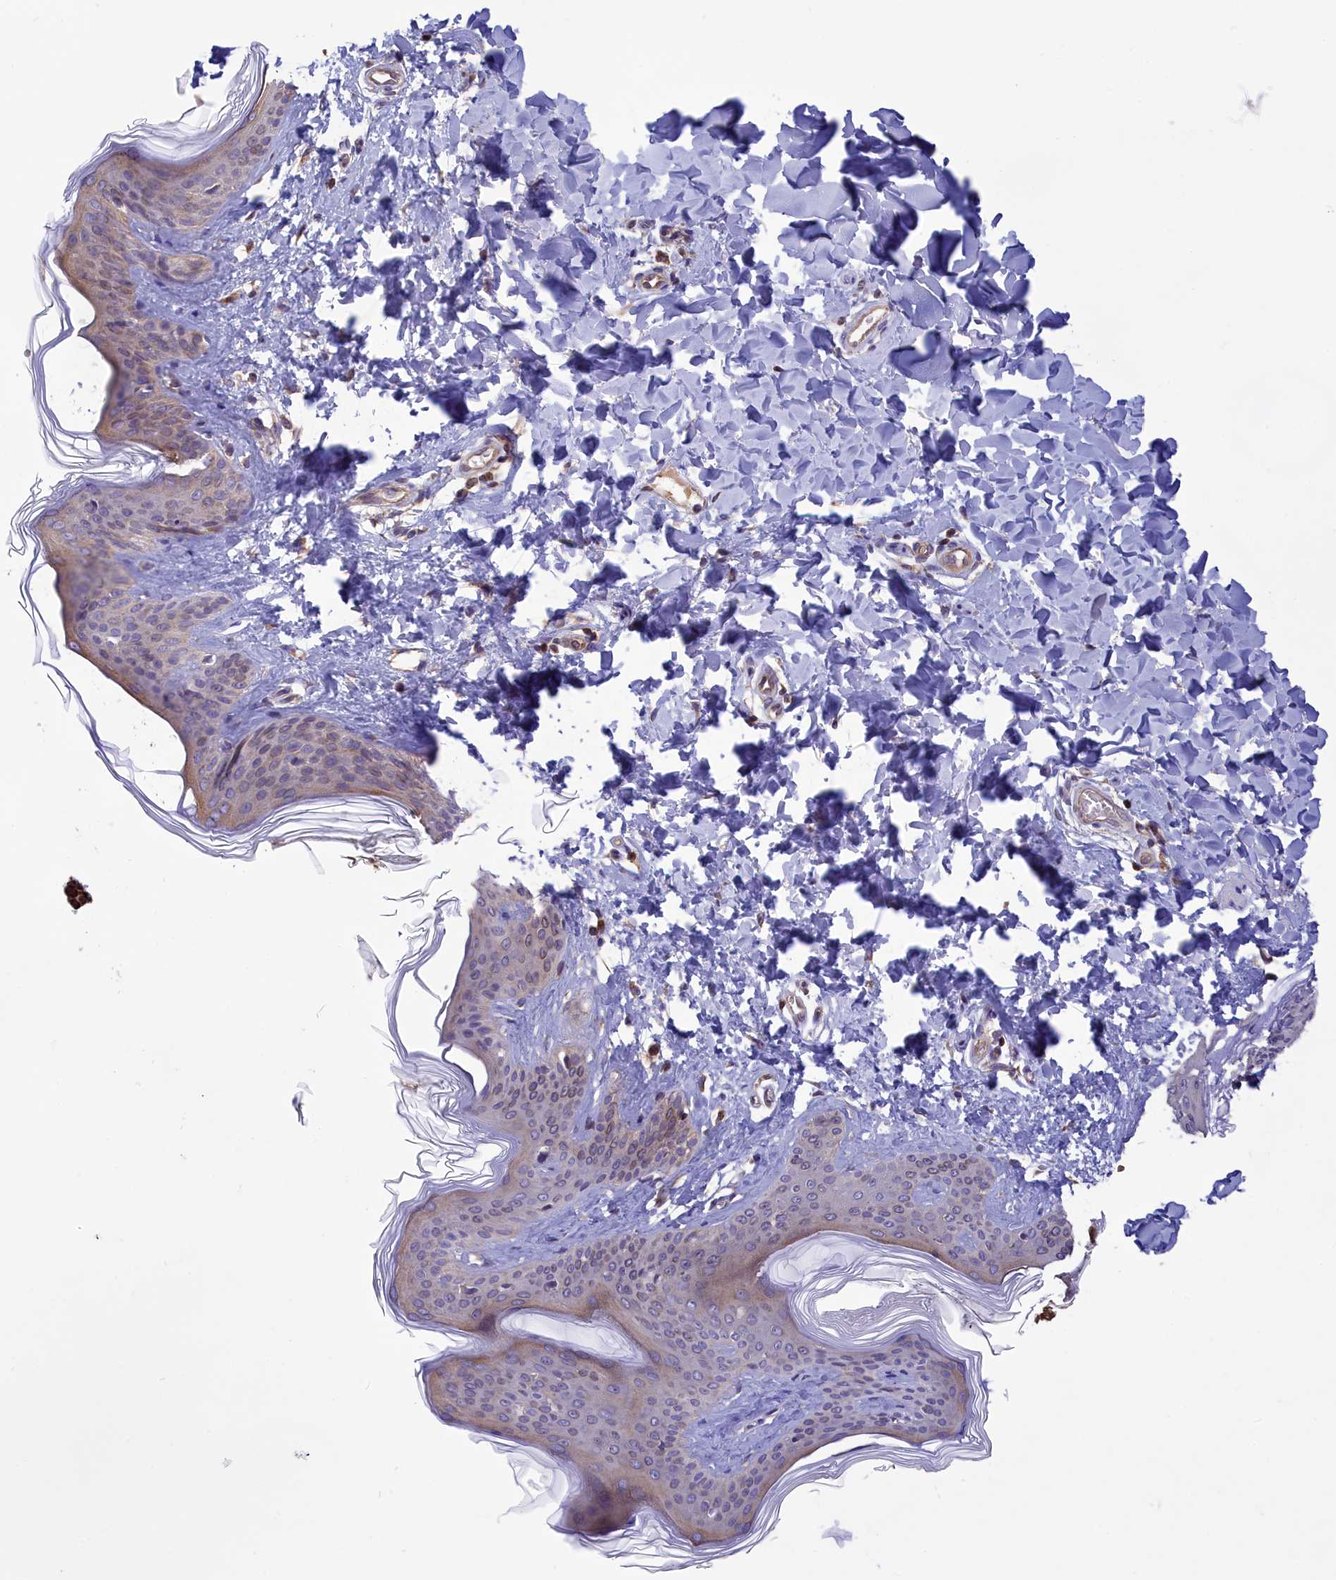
{"staining": {"intensity": "negative", "quantity": "none", "location": "none"}, "tissue": "skin", "cell_type": "Fibroblasts", "image_type": "normal", "snomed": [{"axis": "morphology", "description": "Normal tissue, NOS"}, {"axis": "topography", "description": "Skin"}], "caption": "This is a photomicrograph of immunohistochemistry staining of benign skin, which shows no staining in fibroblasts.", "gene": "PKHD1L1", "patient": {"sex": "female", "age": 17}}